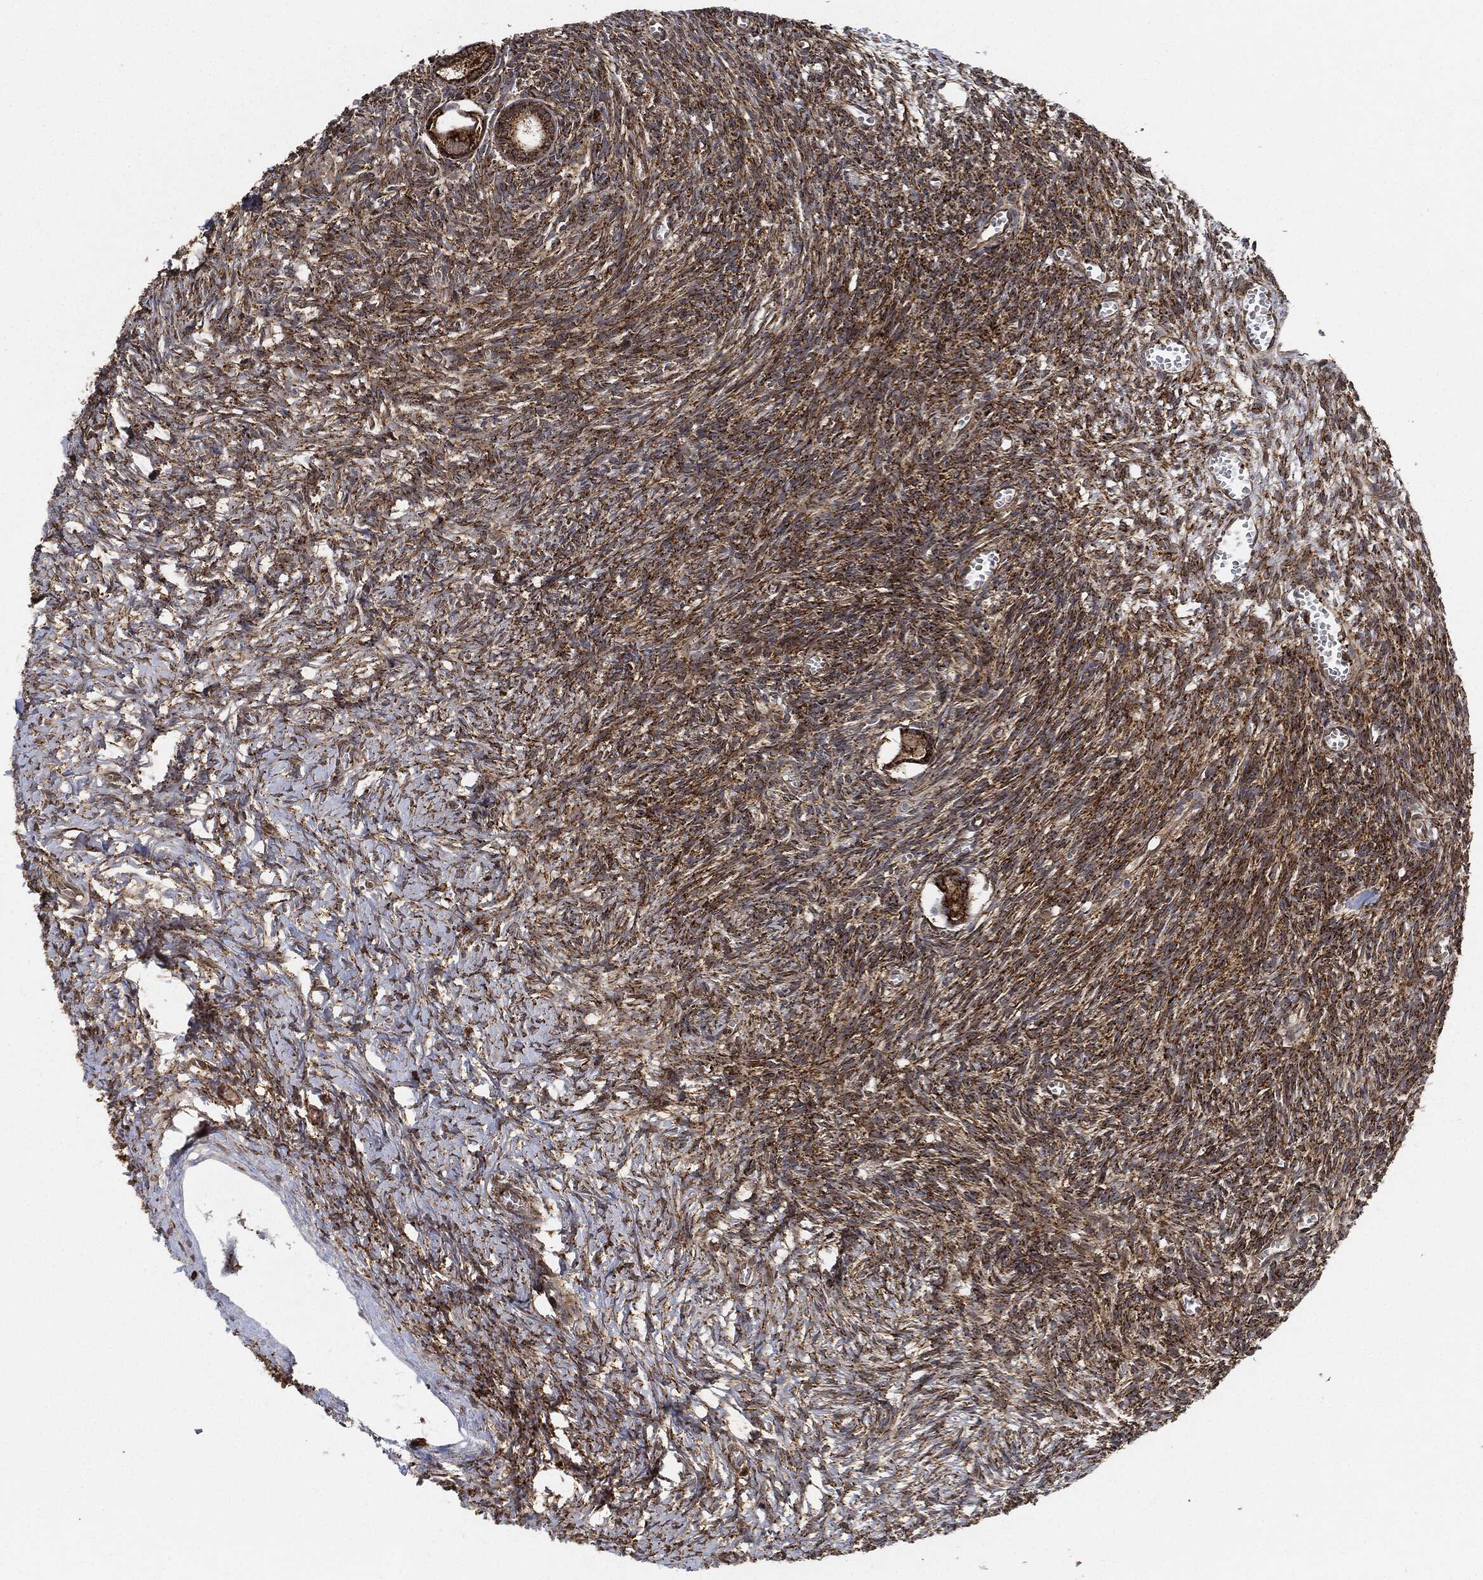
{"staining": {"intensity": "strong", "quantity": ">75%", "location": "cytoplasmic/membranous"}, "tissue": "ovary", "cell_type": "Follicle cells", "image_type": "normal", "snomed": [{"axis": "morphology", "description": "Normal tissue, NOS"}, {"axis": "topography", "description": "Ovary"}], "caption": "This image exhibits IHC staining of benign human ovary, with high strong cytoplasmic/membranous expression in approximately >75% of follicle cells.", "gene": "MAP3K3", "patient": {"sex": "female", "age": 43}}